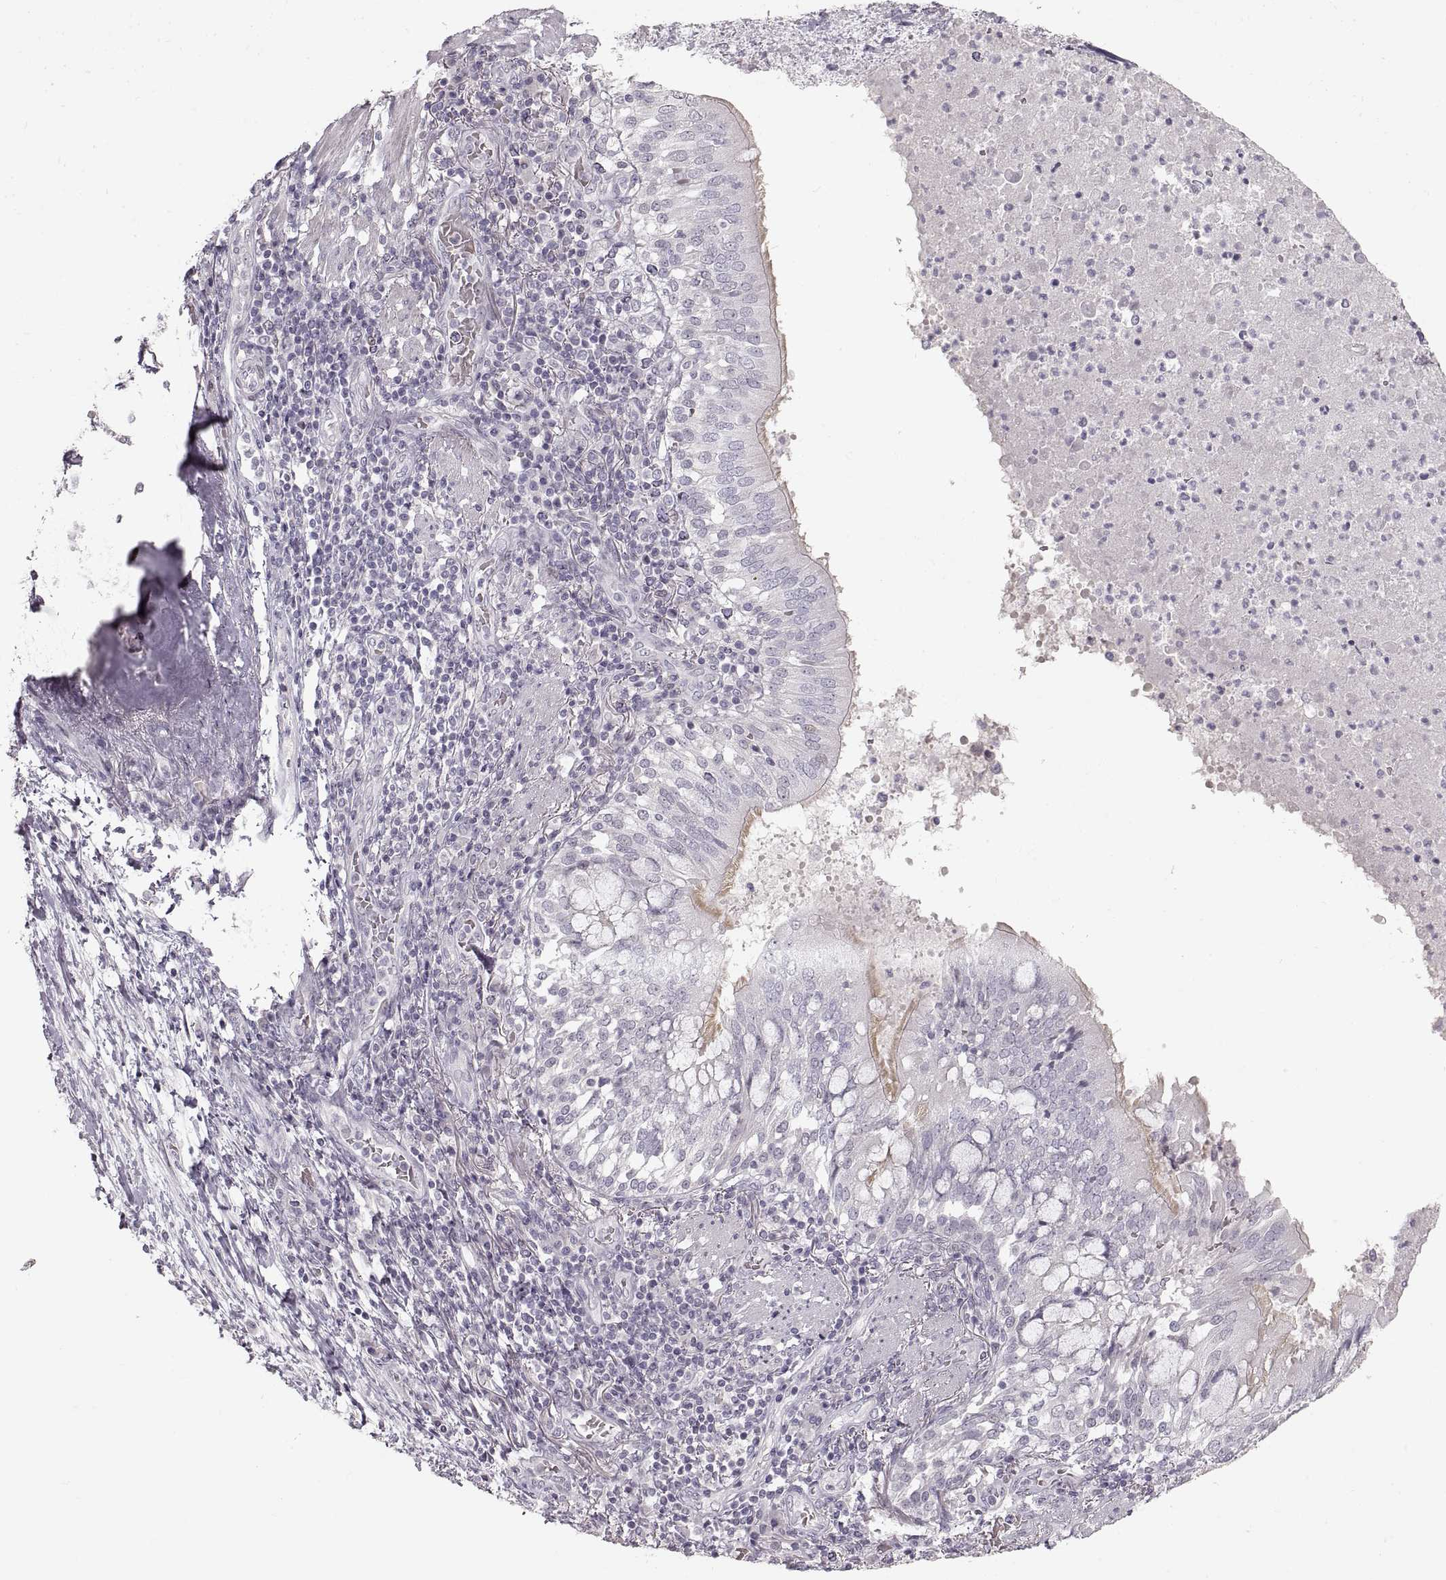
{"staining": {"intensity": "negative", "quantity": "none", "location": "none"}, "tissue": "lung cancer", "cell_type": "Tumor cells", "image_type": "cancer", "snomed": [{"axis": "morphology", "description": "Normal tissue, NOS"}, {"axis": "morphology", "description": "Squamous cell carcinoma, NOS"}, {"axis": "topography", "description": "Bronchus"}, {"axis": "topography", "description": "Lung"}], "caption": "Human squamous cell carcinoma (lung) stained for a protein using immunohistochemistry exhibits no positivity in tumor cells.", "gene": "PCSK2", "patient": {"sex": "male", "age": 64}}